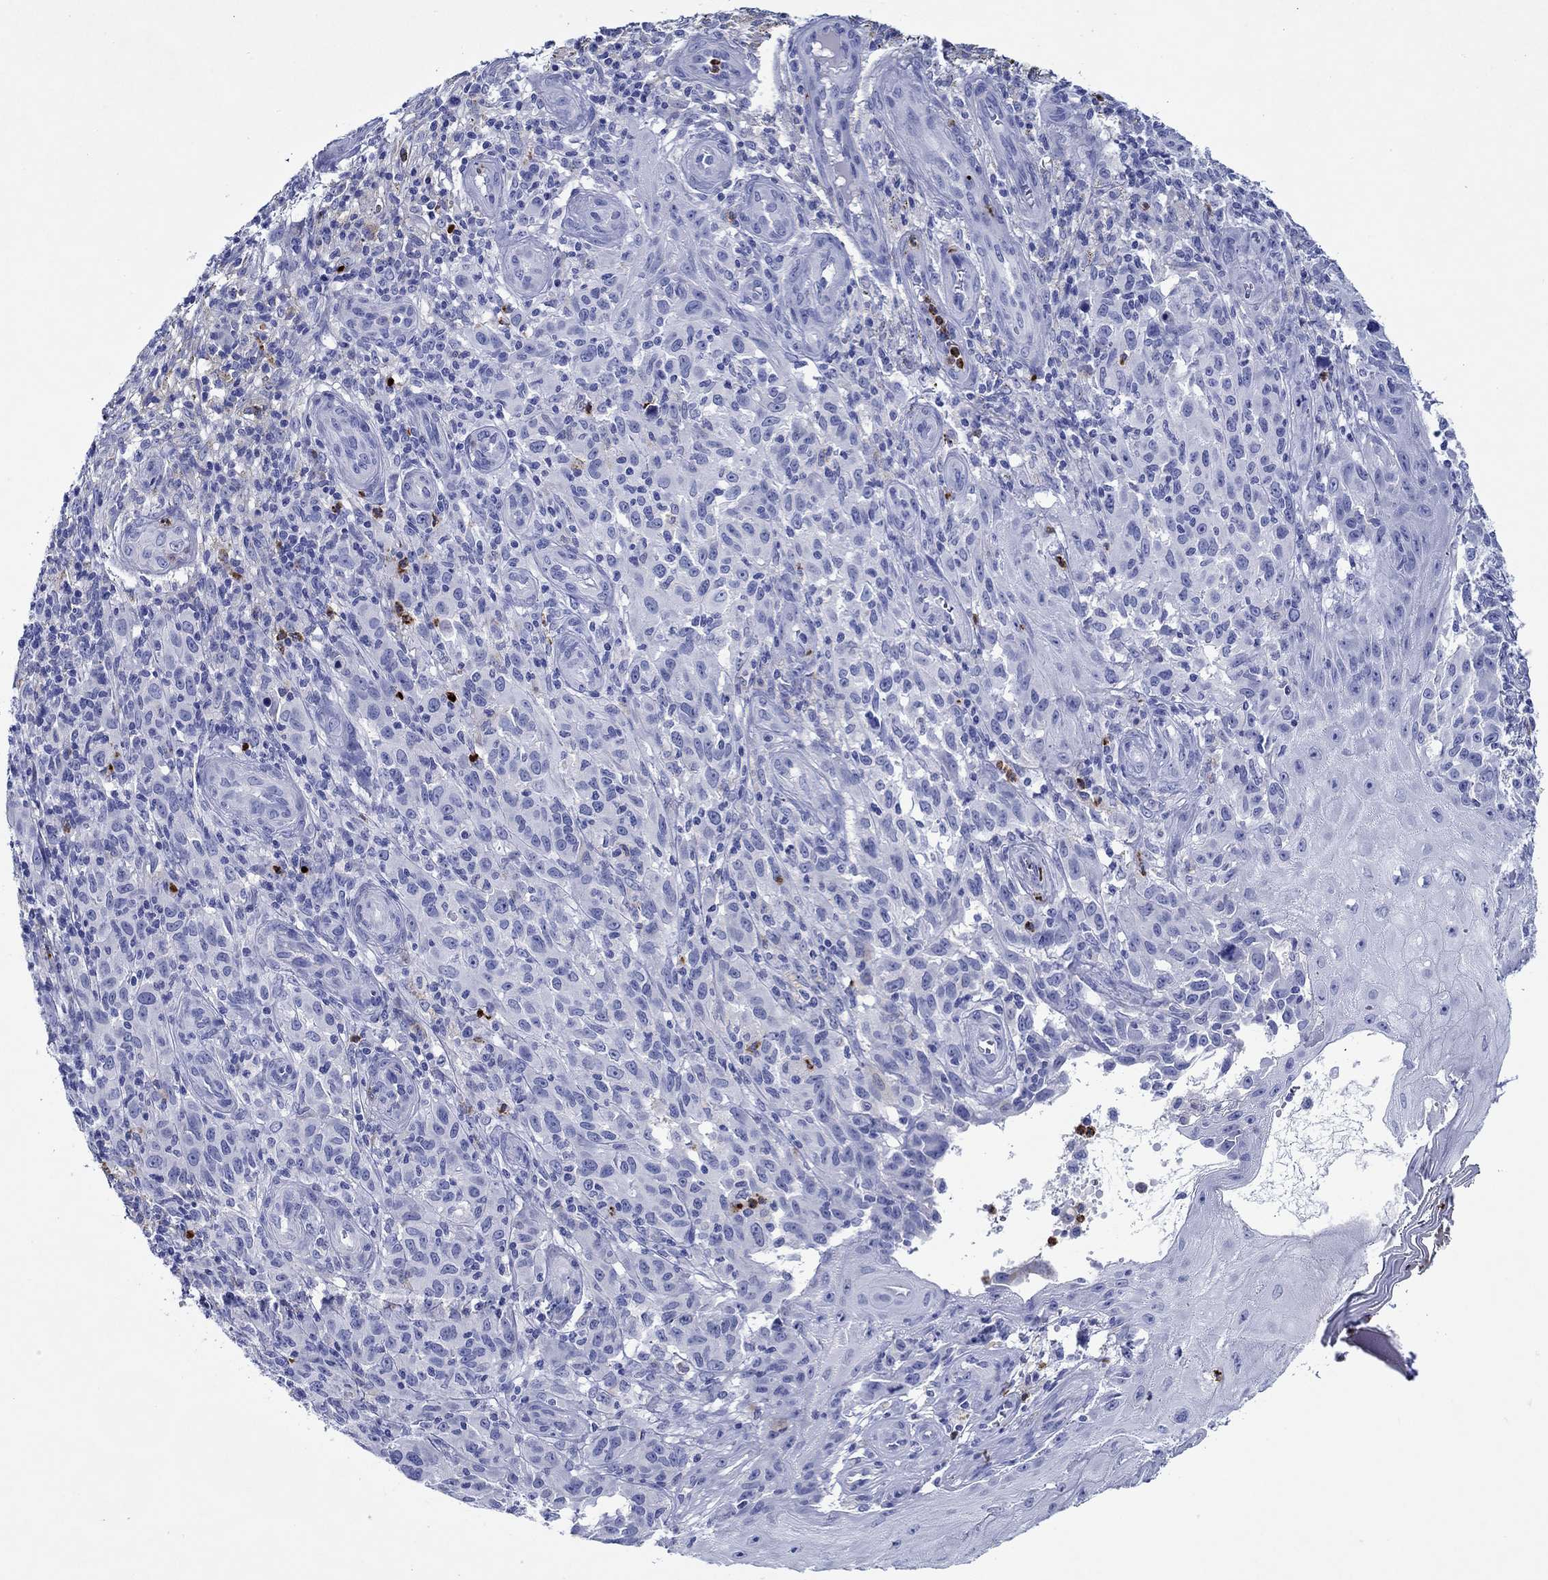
{"staining": {"intensity": "negative", "quantity": "none", "location": "none"}, "tissue": "melanoma", "cell_type": "Tumor cells", "image_type": "cancer", "snomed": [{"axis": "morphology", "description": "Malignant melanoma, NOS"}, {"axis": "topography", "description": "Skin"}], "caption": "Human melanoma stained for a protein using immunohistochemistry exhibits no expression in tumor cells.", "gene": "EPX", "patient": {"sex": "female", "age": 53}}